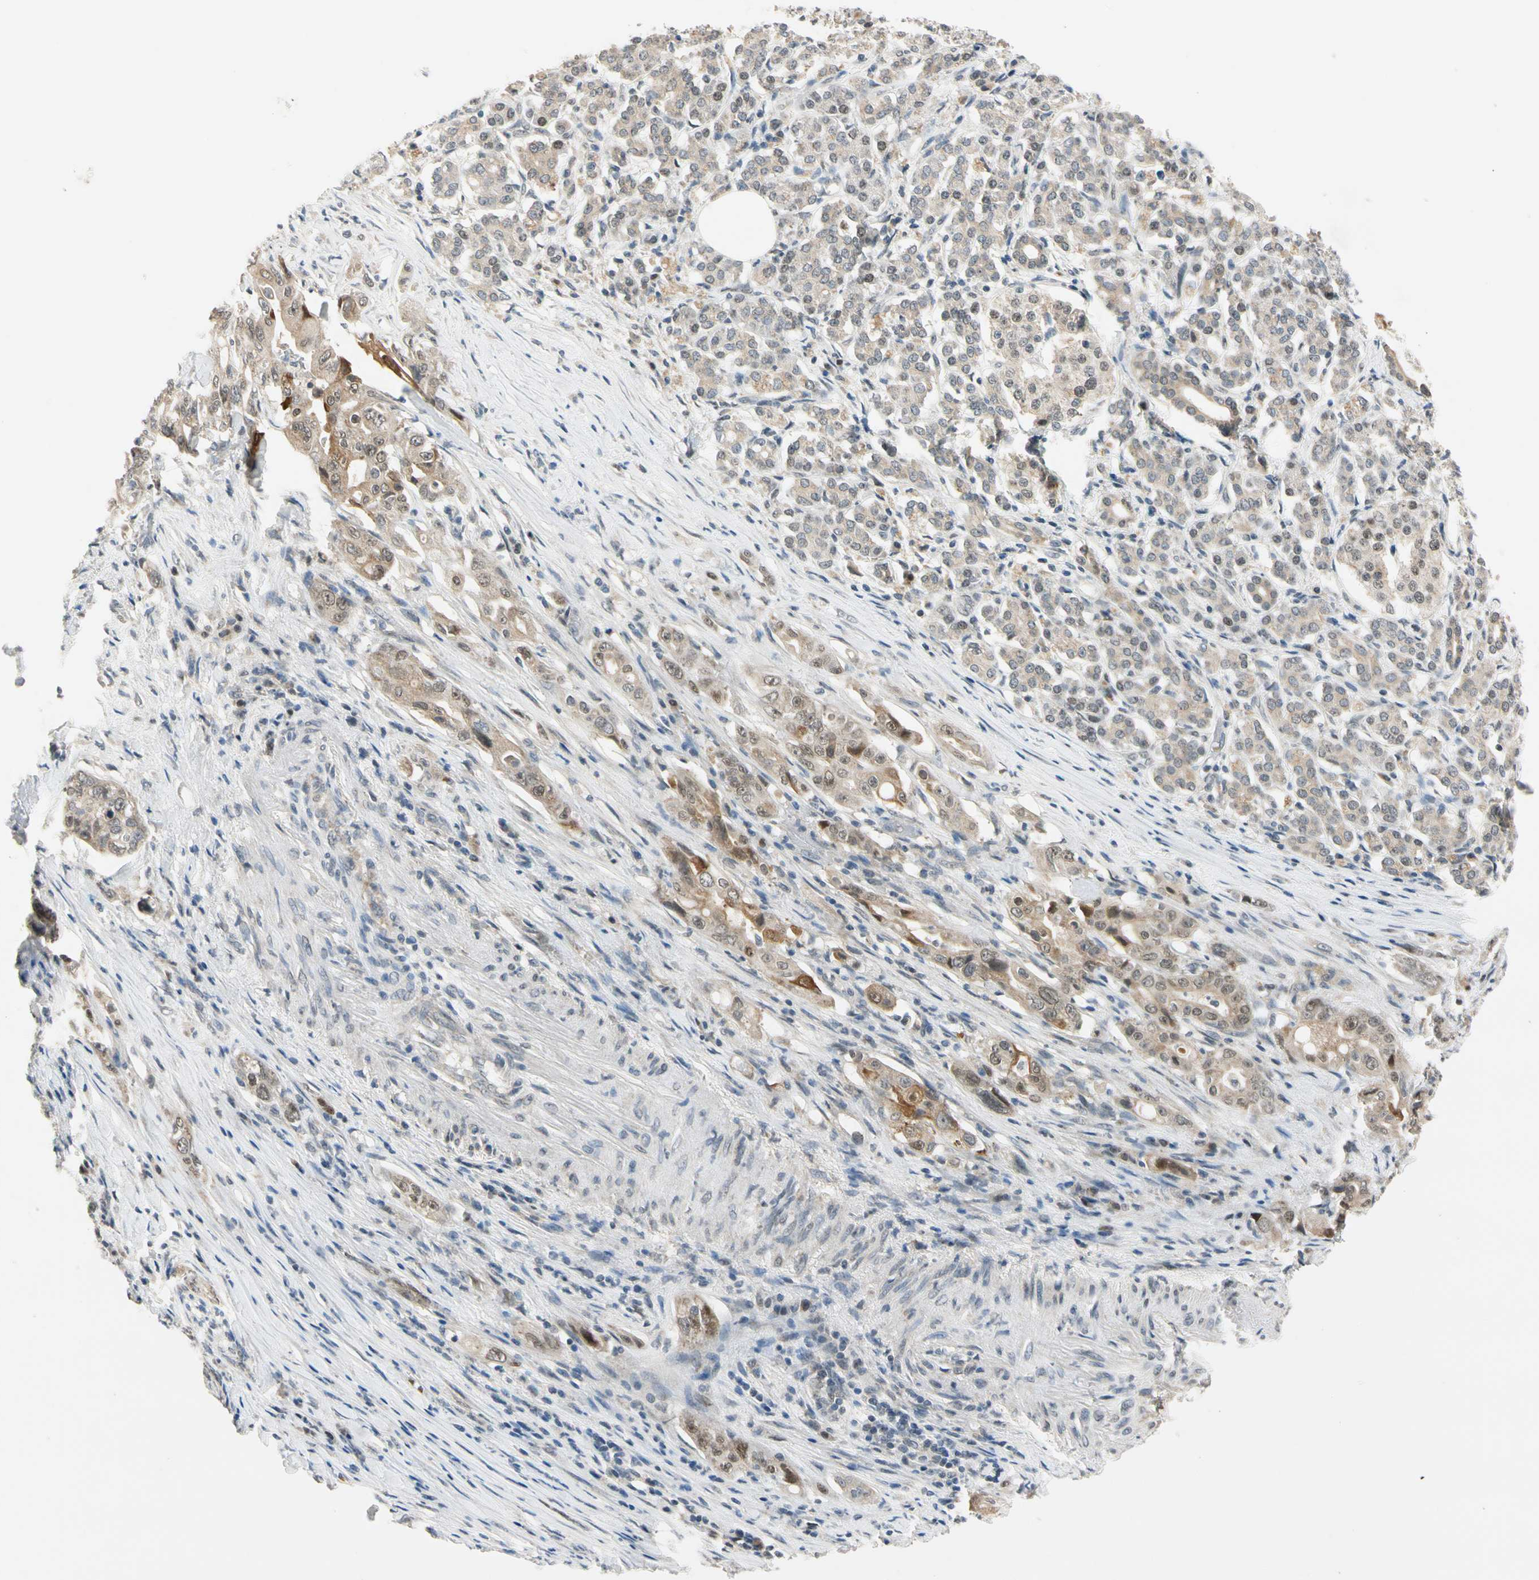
{"staining": {"intensity": "weak", "quantity": ">75%", "location": "cytoplasmic/membranous"}, "tissue": "pancreatic cancer", "cell_type": "Tumor cells", "image_type": "cancer", "snomed": [{"axis": "morphology", "description": "Normal tissue, NOS"}, {"axis": "topography", "description": "Pancreas"}], "caption": "Immunohistochemical staining of human pancreatic cancer exhibits weak cytoplasmic/membranous protein staining in about >75% of tumor cells. The staining is performed using DAB (3,3'-diaminobenzidine) brown chromogen to label protein expression. The nuclei are counter-stained blue using hematoxylin.", "gene": "RIOX2", "patient": {"sex": "male", "age": 42}}